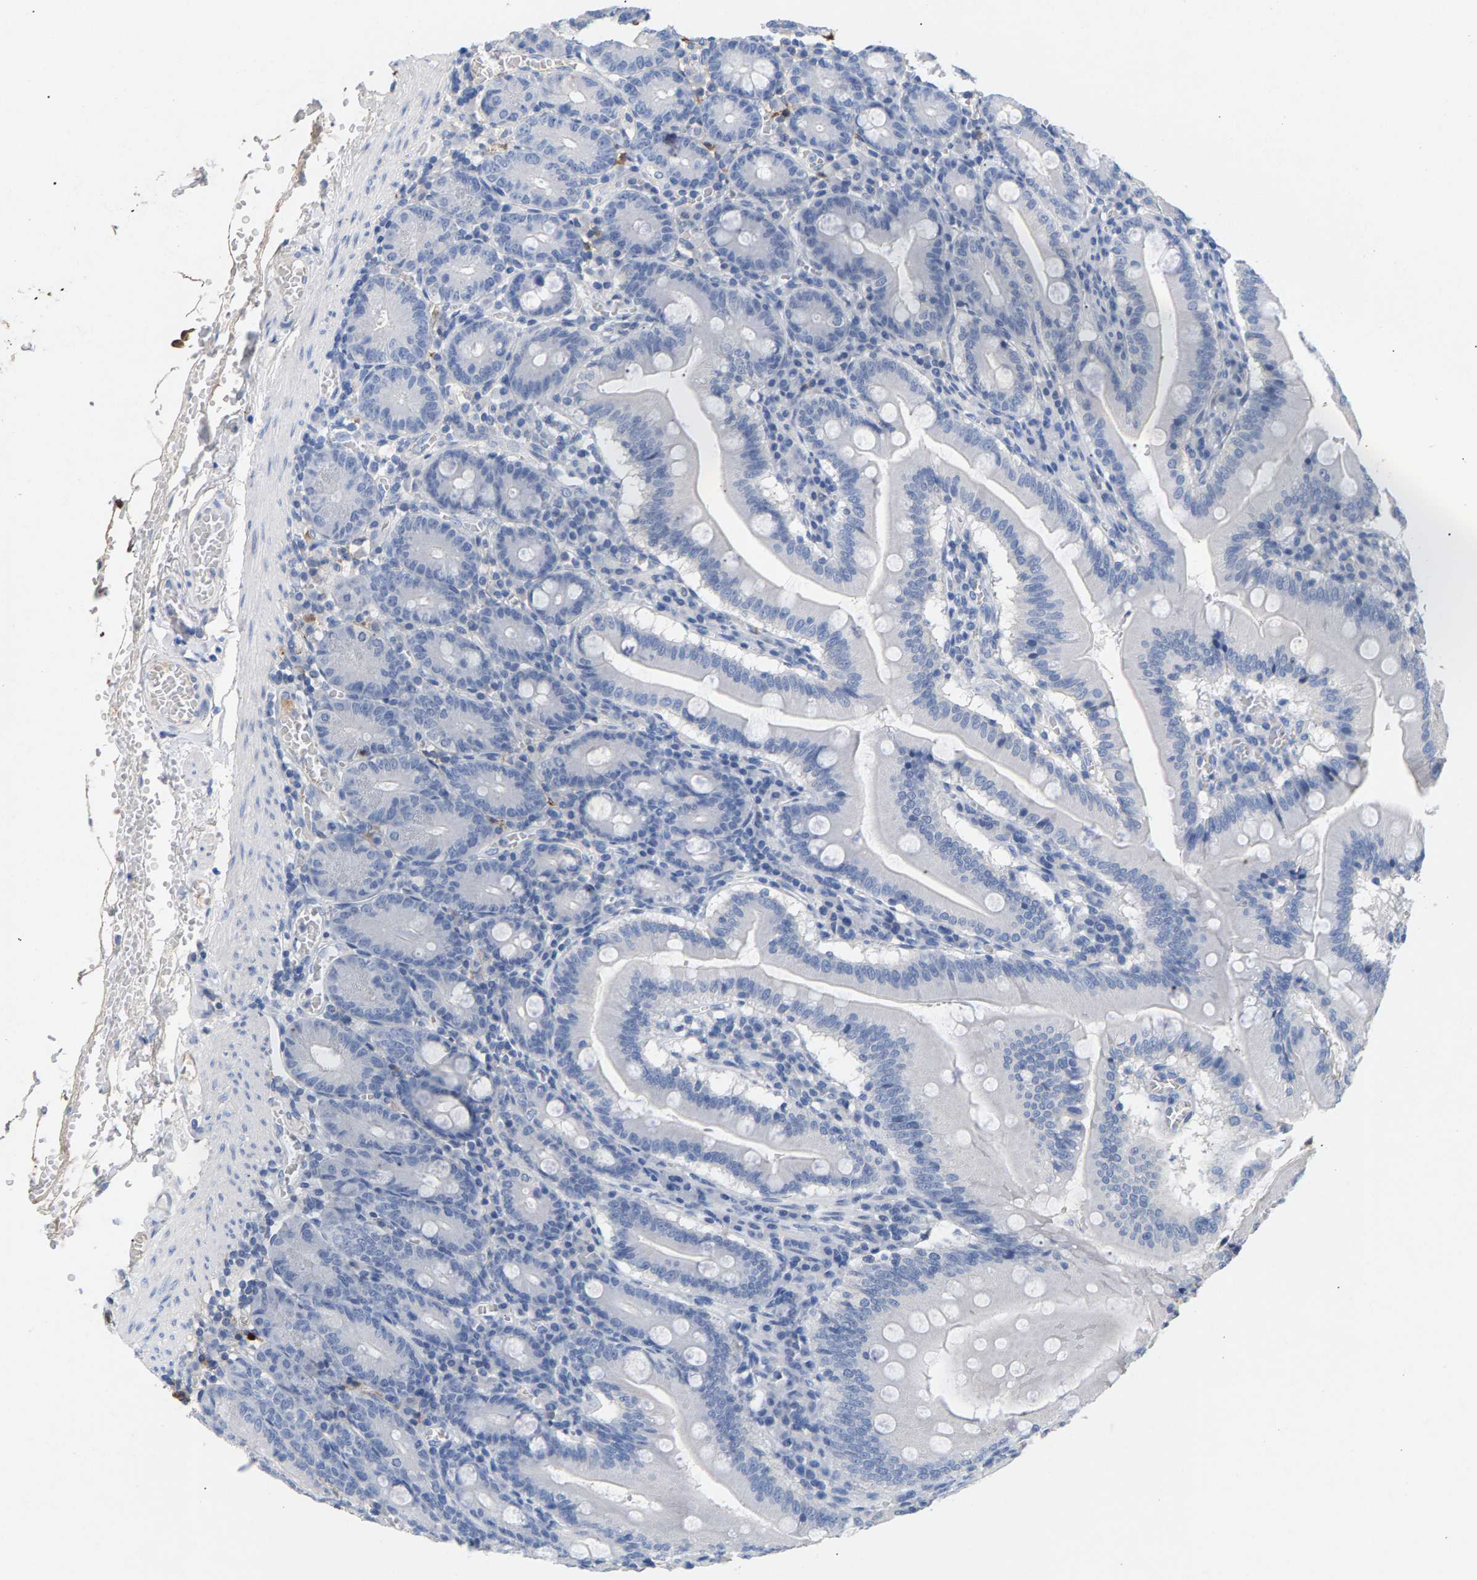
{"staining": {"intensity": "negative", "quantity": "none", "location": "none"}, "tissue": "small intestine", "cell_type": "Glandular cells", "image_type": "normal", "snomed": [{"axis": "morphology", "description": "Normal tissue, NOS"}, {"axis": "topography", "description": "Small intestine"}], "caption": "DAB (3,3'-diaminobenzidine) immunohistochemical staining of normal human small intestine demonstrates no significant expression in glandular cells. Nuclei are stained in blue.", "gene": "APOH", "patient": {"sex": "male", "age": 71}}